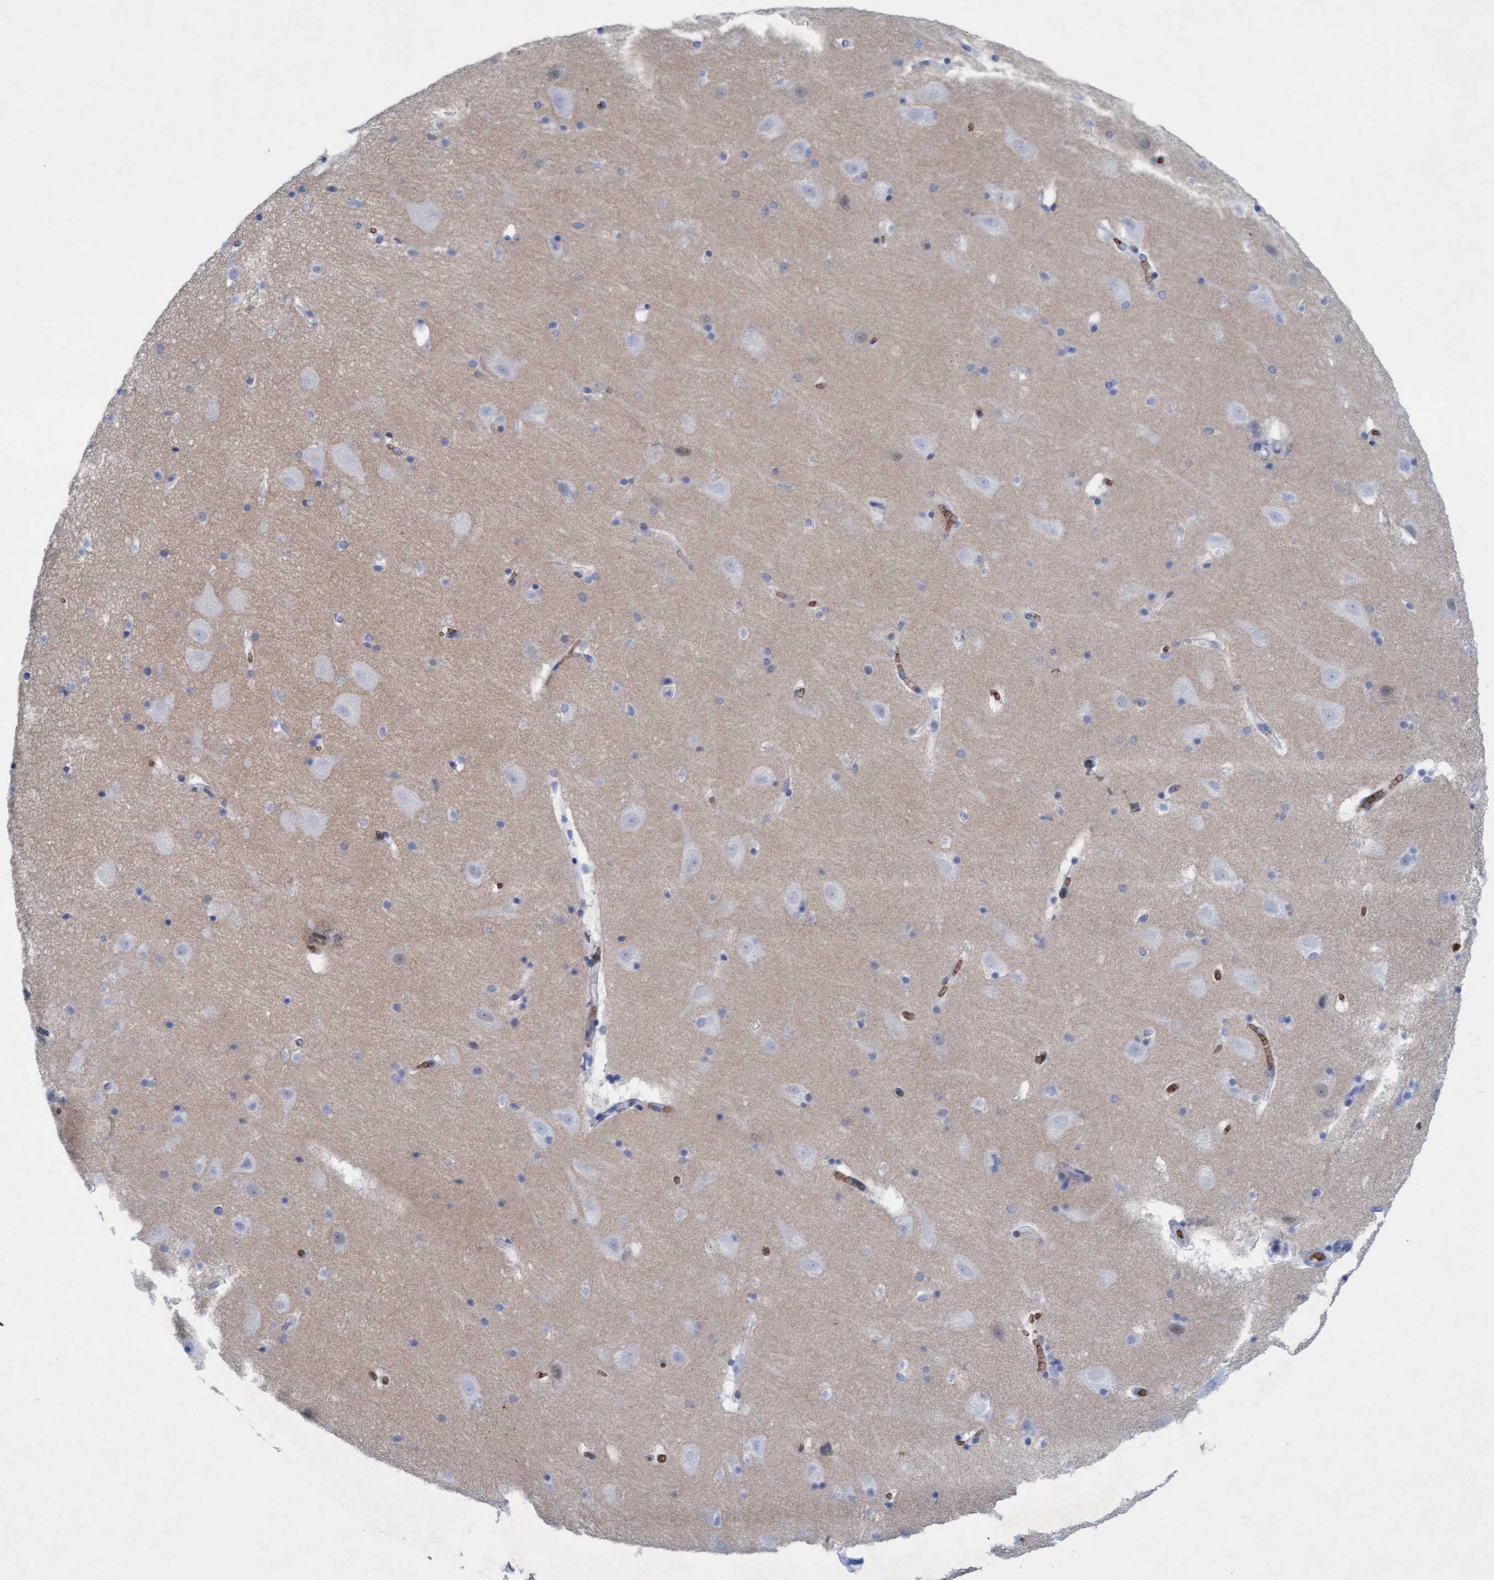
{"staining": {"intensity": "negative", "quantity": "none", "location": "none"}, "tissue": "hippocampus", "cell_type": "Glial cells", "image_type": "normal", "snomed": [{"axis": "morphology", "description": "Normal tissue, NOS"}, {"axis": "topography", "description": "Hippocampus"}], "caption": "IHC photomicrograph of benign human hippocampus stained for a protein (brown), which exhibits no expression in glial cells.", "gene": "SPEM2", "patient": {"sex": "male", "age": 45}}